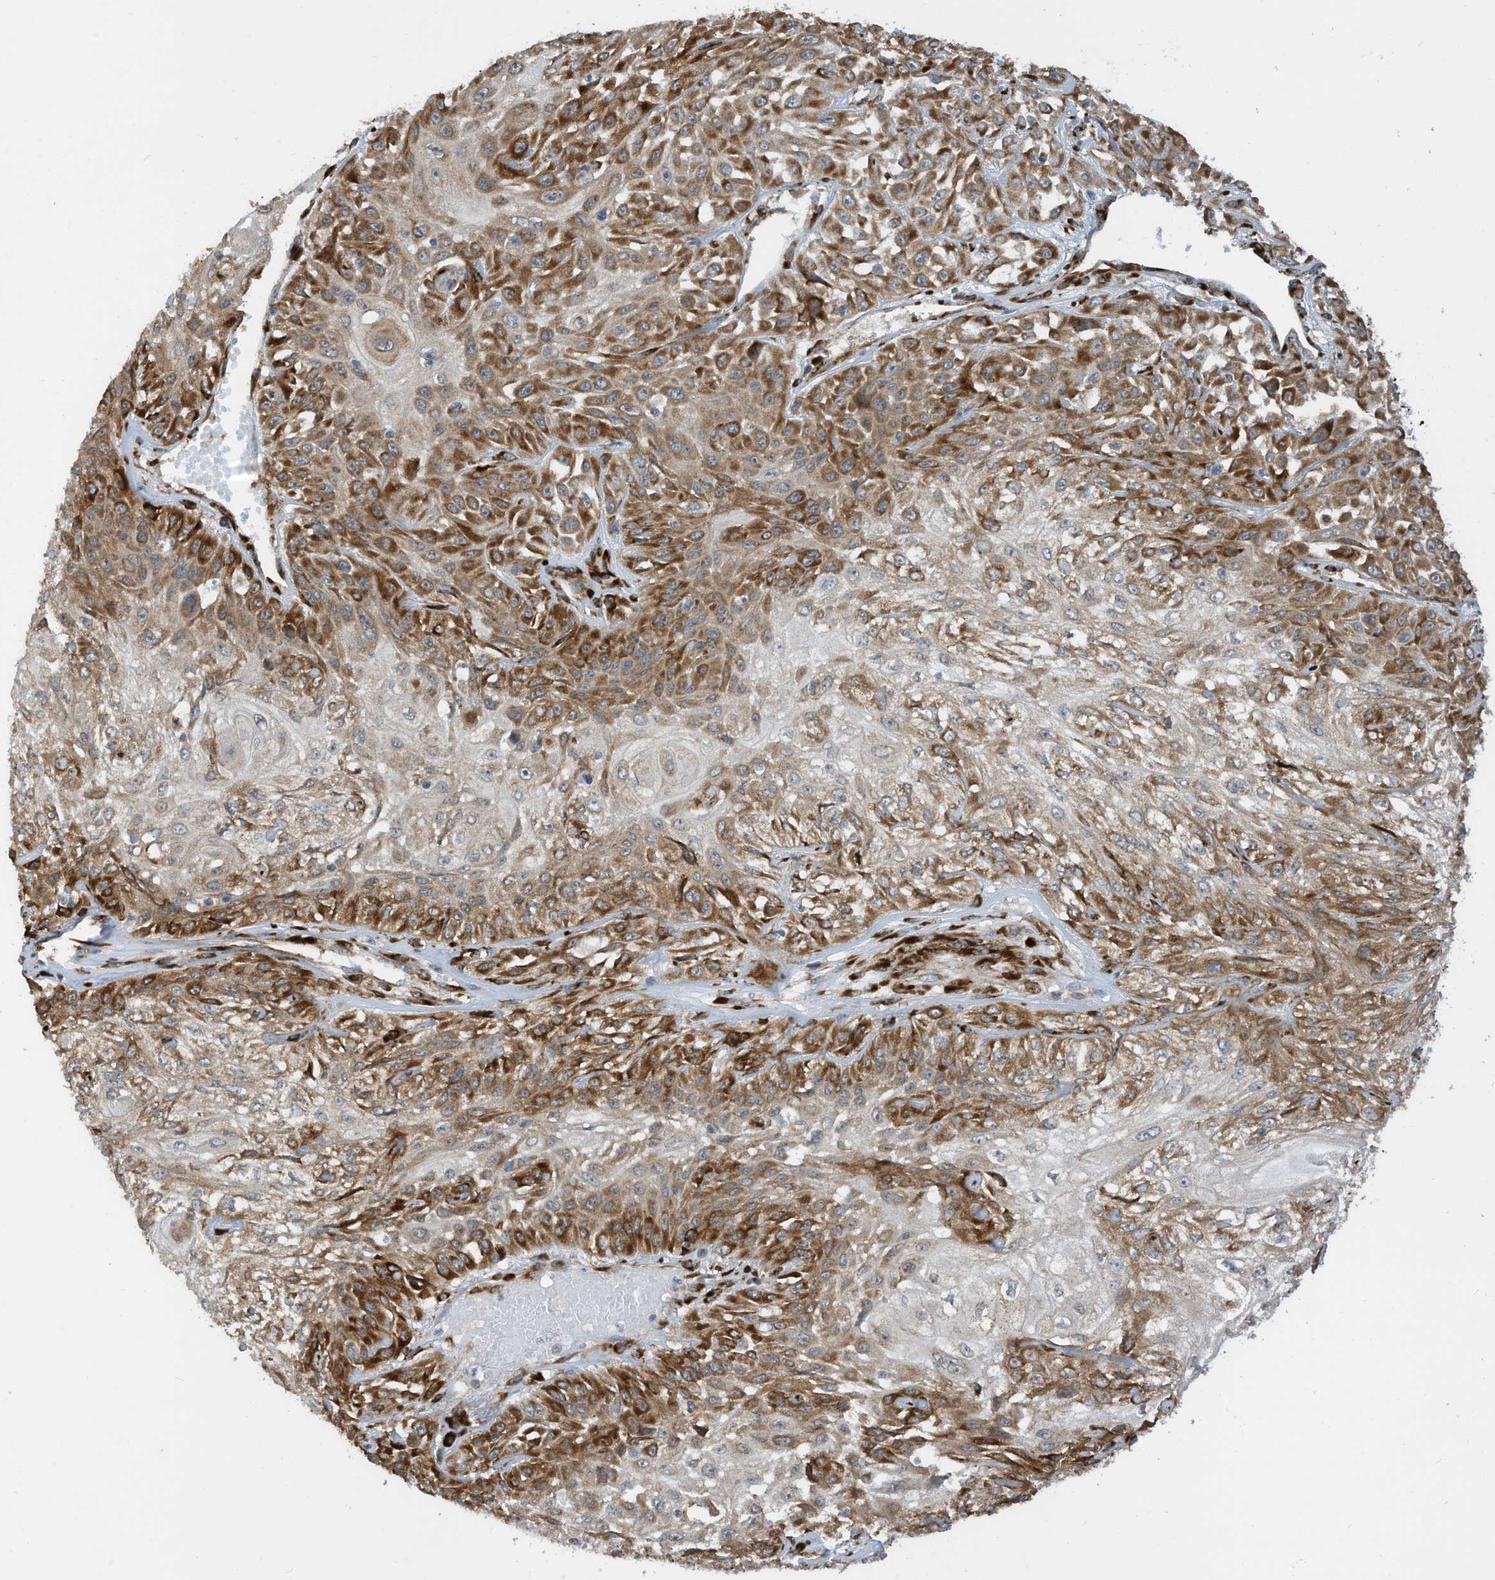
{"staining": {"intensity": "moderate", "quantity": ">75%", "location": "cytoplasmic/membranous"}, "tissue": "skin cancer", "cell_type": "Tumor cells", "image_type": "cancer", "snomed": [{"axis": "morphology", "description": "Squamous cell carcinoma, NOS"}, {"axis": "morphology", "description": "Squamous cell carcinoma, metastatic, NOS"}, {"axis": "topography", "description": "Skin"}, {"axis": "topography", "description": "Lymph node"}], "caption": "A histopathology image of human skin cancer (squamous cell carcinoma) stained for a protein demonstrates moderate cytoplasmic/membranous brown staining in tumor cells. The protein is shown in brown color, while the nuclei are stained blue.", "gene": "ZBTB45", "patient": {"sex": "male", "age": 75}}